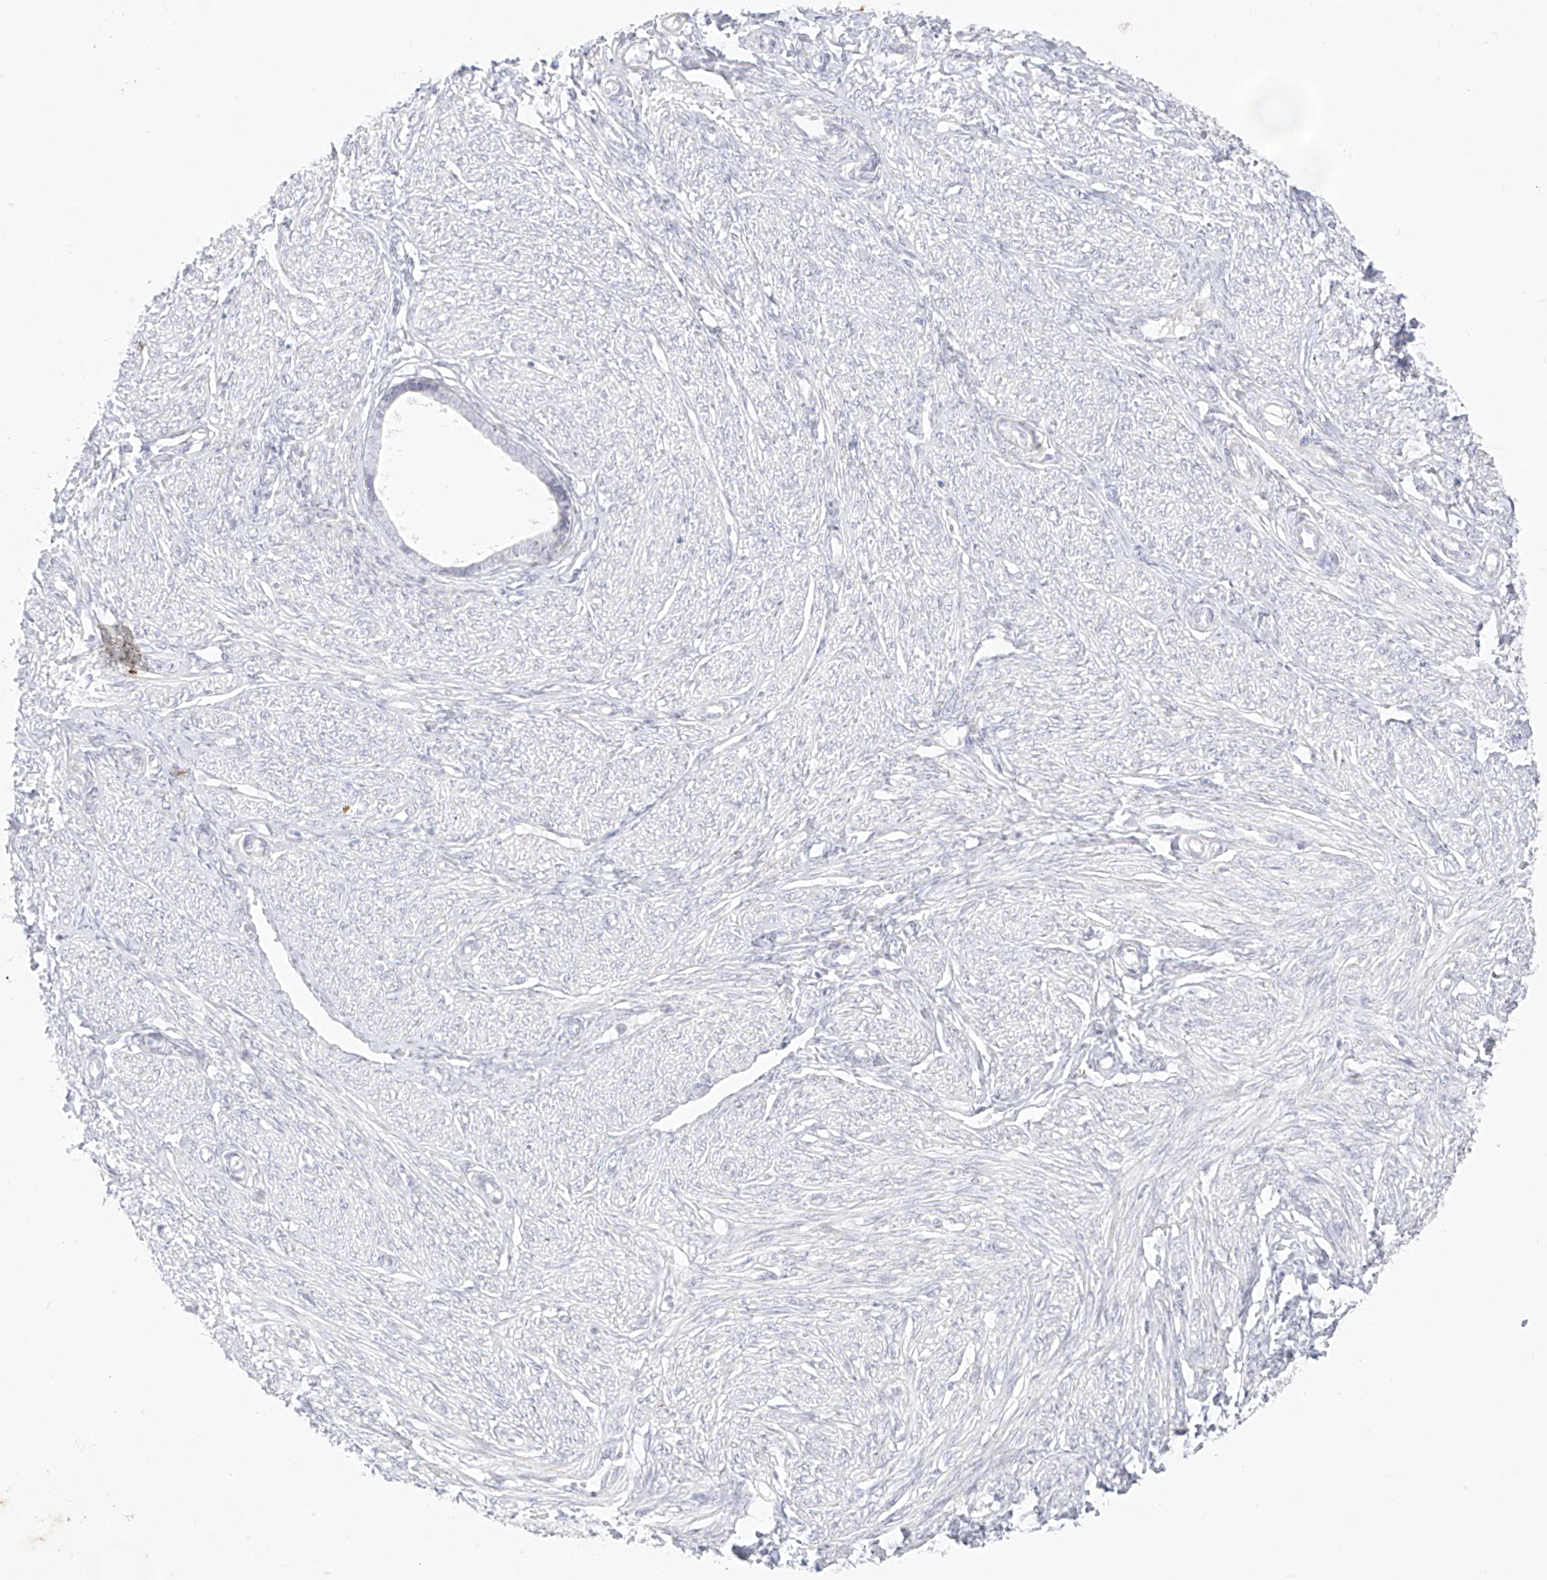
{"staining": {"intensity": "negative", "quantity": "none", "location": "none"}, "tissue": "endometrium", "cell_type": "Cells in endometrial stroma", "image_type": "normal", "snomed": [{"axis": "morphology", "description": "Normal tissue, NOS"}, {"axis": "topography", "description": "Endometrium"}], "caption": "Immunohistochemistry micrograph of normal endometrium: endometrium stained with DAB shows no significant protein staining in cells in endometrial stroma.", "gene": "TGM4", "patient": {"sex": "female", "age": 72}}